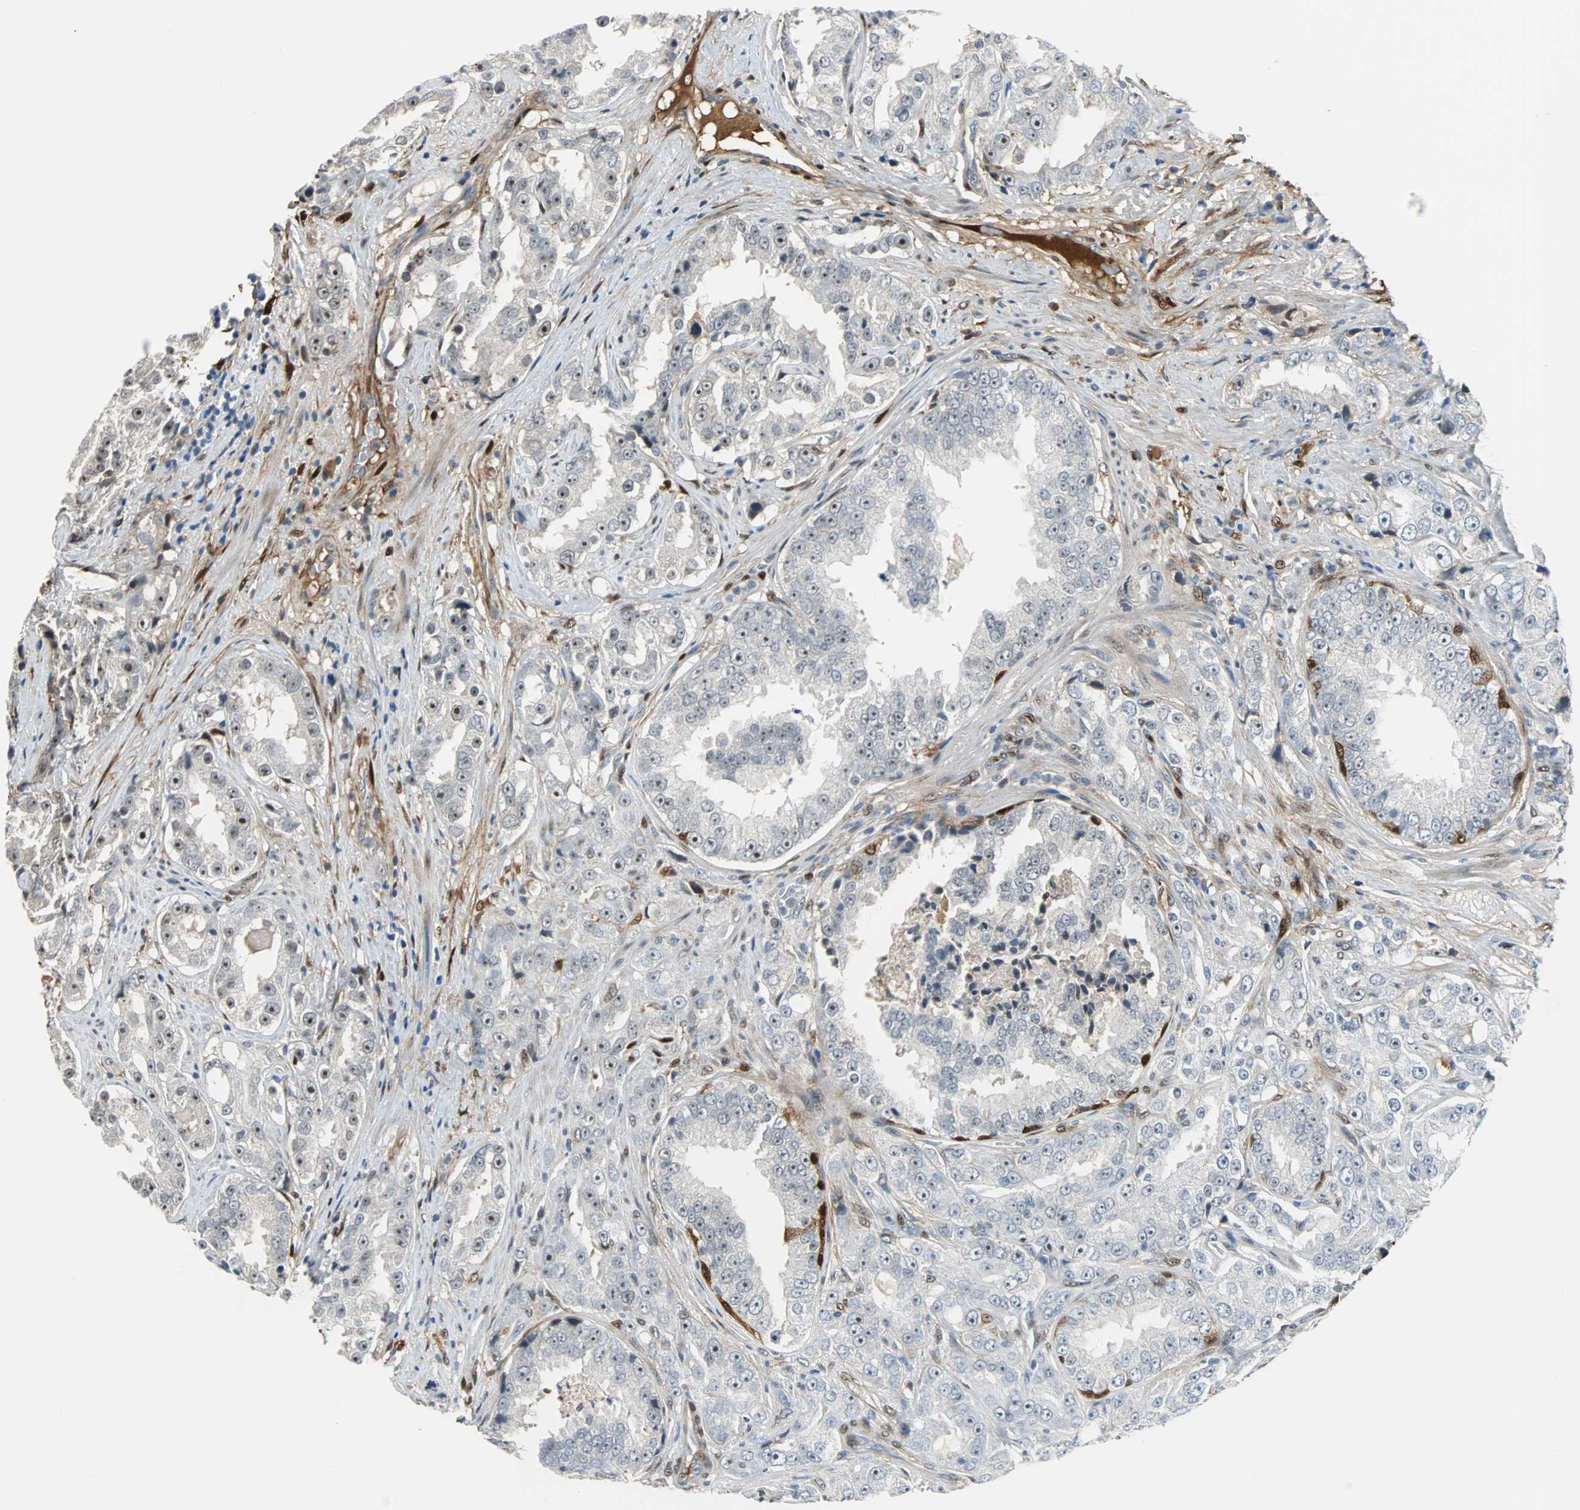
{"staining": {"intensity": "weak", "quantity": "25%-75%", "location": "nuclear"}, "tissue": "prostate cancer", "cell_type": "Tumor cells", "image_type": "cancer", "snomed": [{"axis": "morphology", "description": "Adenocarcinoma, High grade"}, {"axis": "topography", "description": "Prostate"}], "caption": "Immunohistochemical staining of prostate cancer (high-grade adenocarcinoma) shows low levels of weak nuclear expression in approximately 25%-75% of tumor cells.", "gene": "FHL2", "patient": {"sex": "male", "age": 73}}